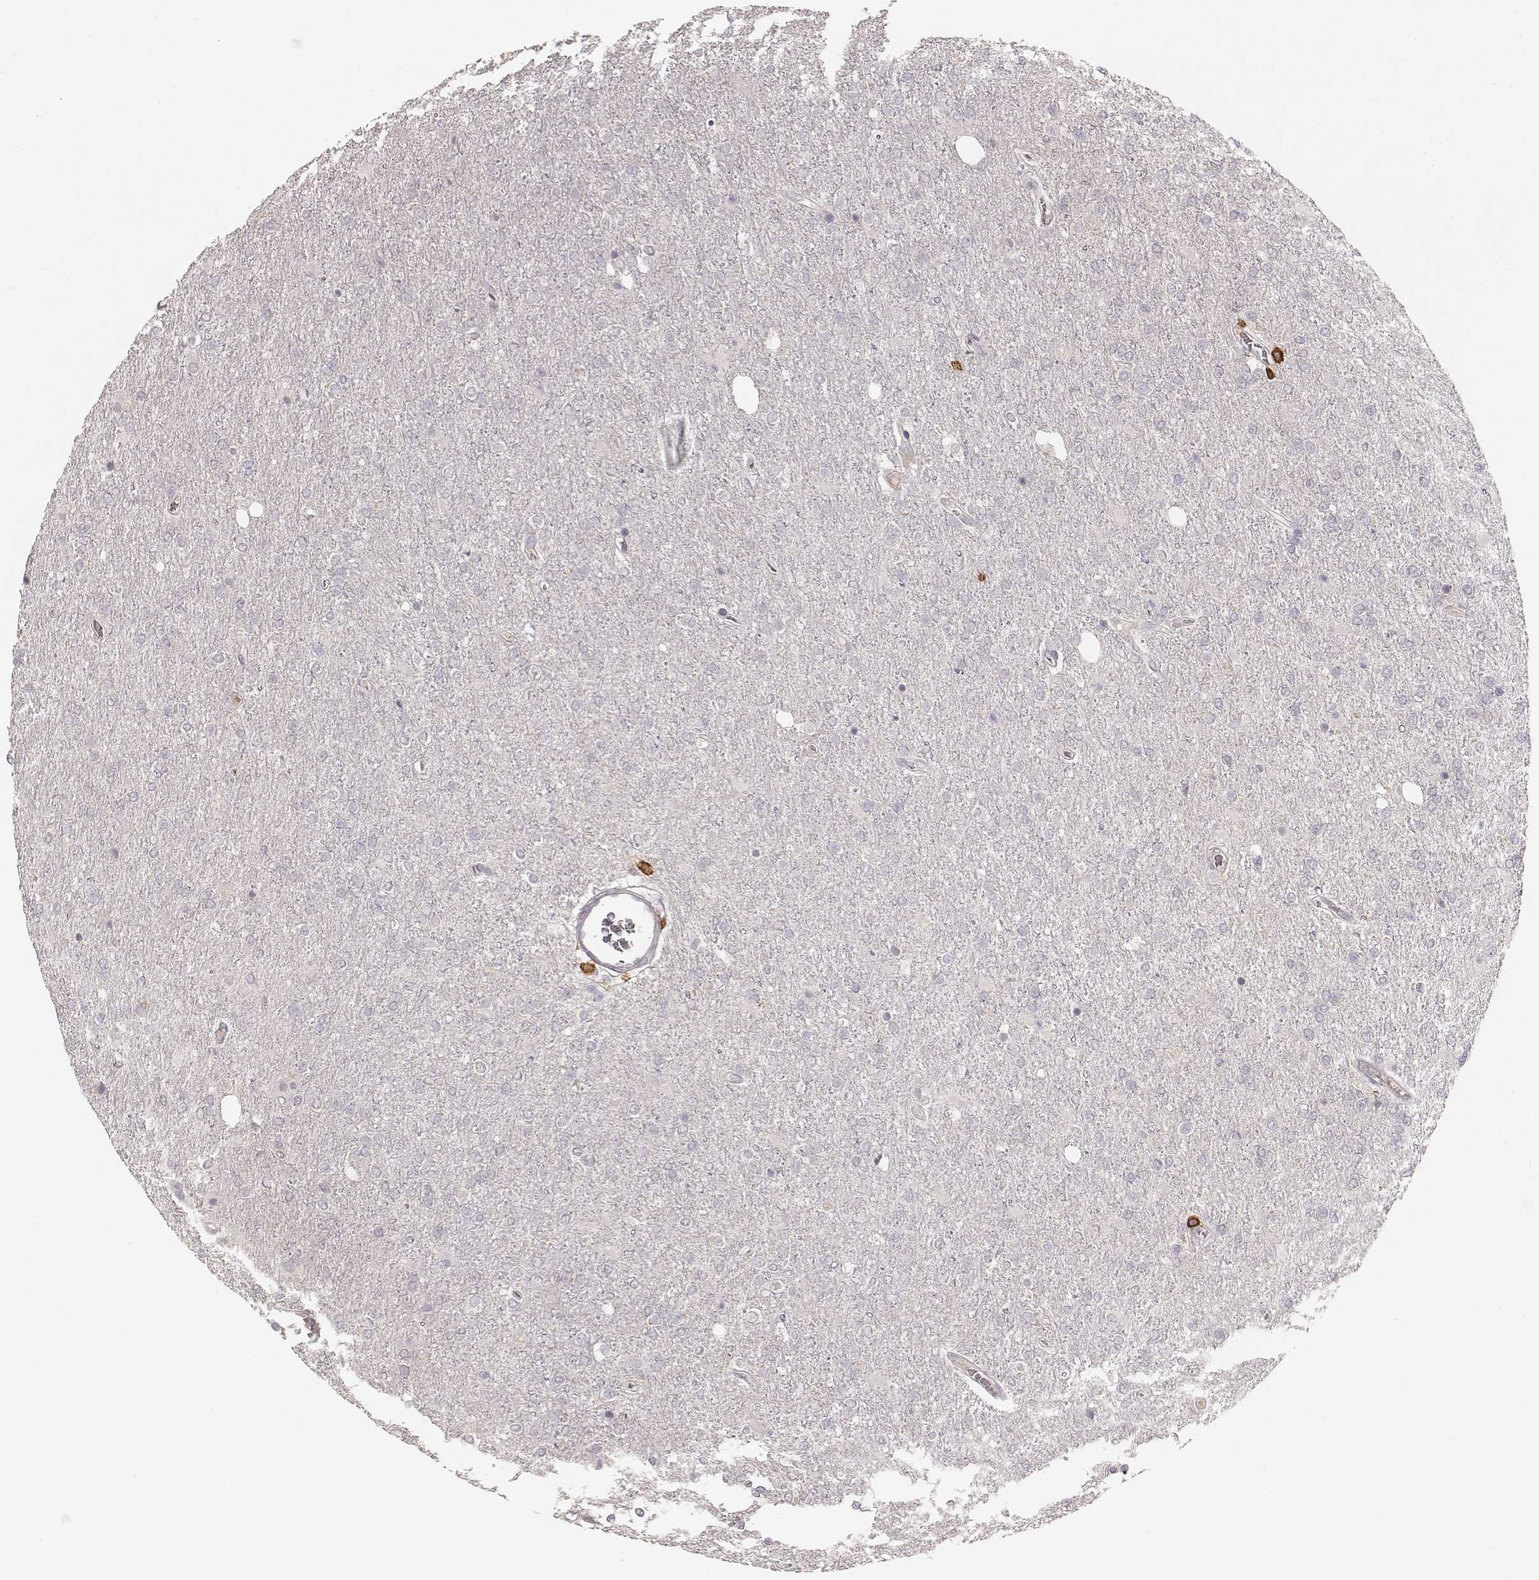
{"staining": {"intensity": "negative", "quantity": "none", "location": "none"}, "tissue": "glioma", "cell_type": "Tumor cells", "image_type": "cancer", "snomed": [{"axis": "morphology", "description": "Glioma, malignant, High grade"}, {"axis": "topography", "description": "Cerebral cortex"}], "caption": "Tumor cells show no significant expression in malignant glioma (high-grade). (DAB (3,3'-diaminobenzidine) immunohistochemistry (IHC) with hematoxylin counter stain).", "gene": "CD8A", "patient": {"sex": "male", "age": 70}}